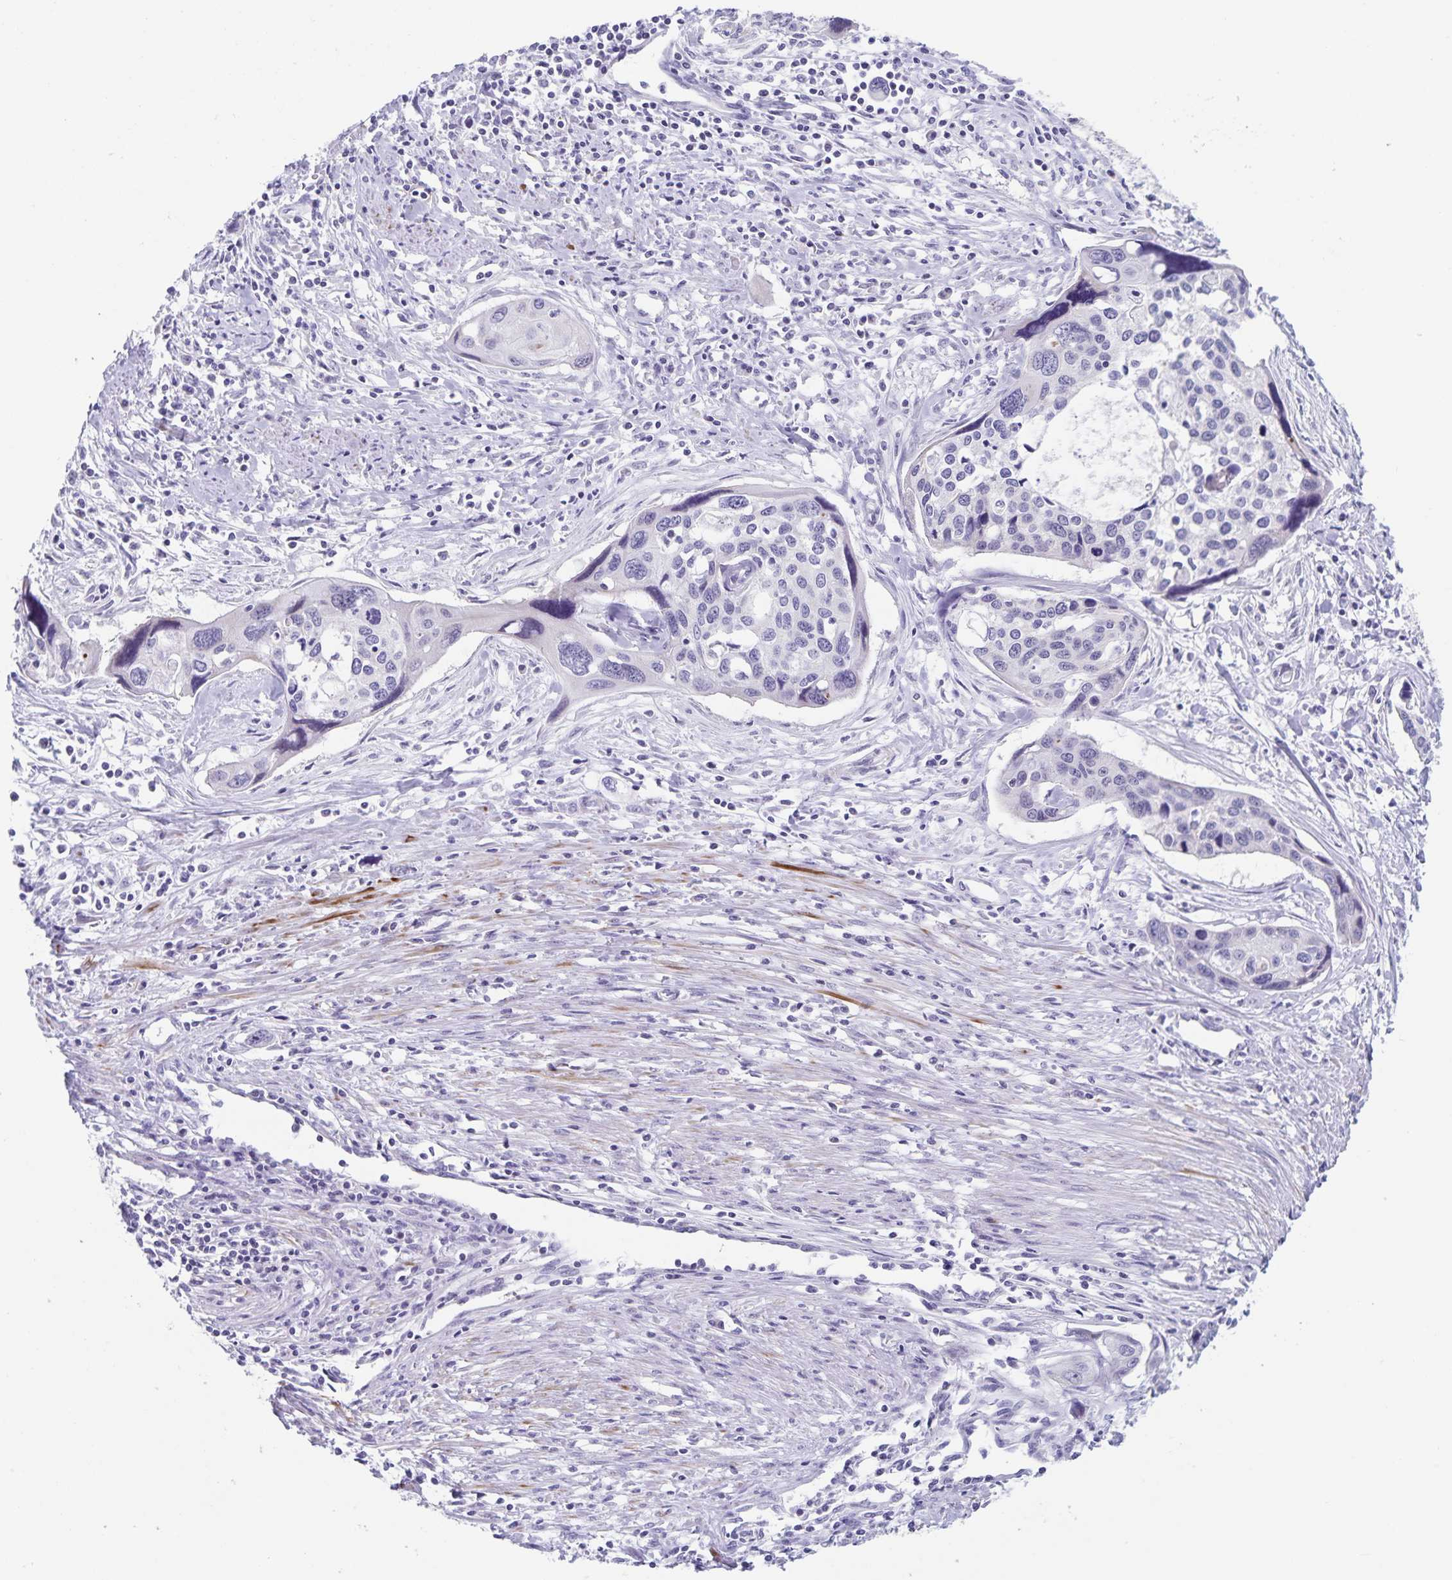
{"staining": {"intensity": "negative", "quantity": "none", "location": "none"}, "tissue": "cervical cancer", "cell_type": "Tumor cells", "image_type": "cancer", "snomed": [{"axis": "morphology", "description": "Squamous cell carcinoma, NOS"}, {"axis": "topography", "description": "Cervix"}], "caption": "The micrograph exhibits no staining of tumor cells in cervical cancer (squamous cell carcinoma).", "gene": "SYNM", "patient": {"sex": "female", "age": 31}}